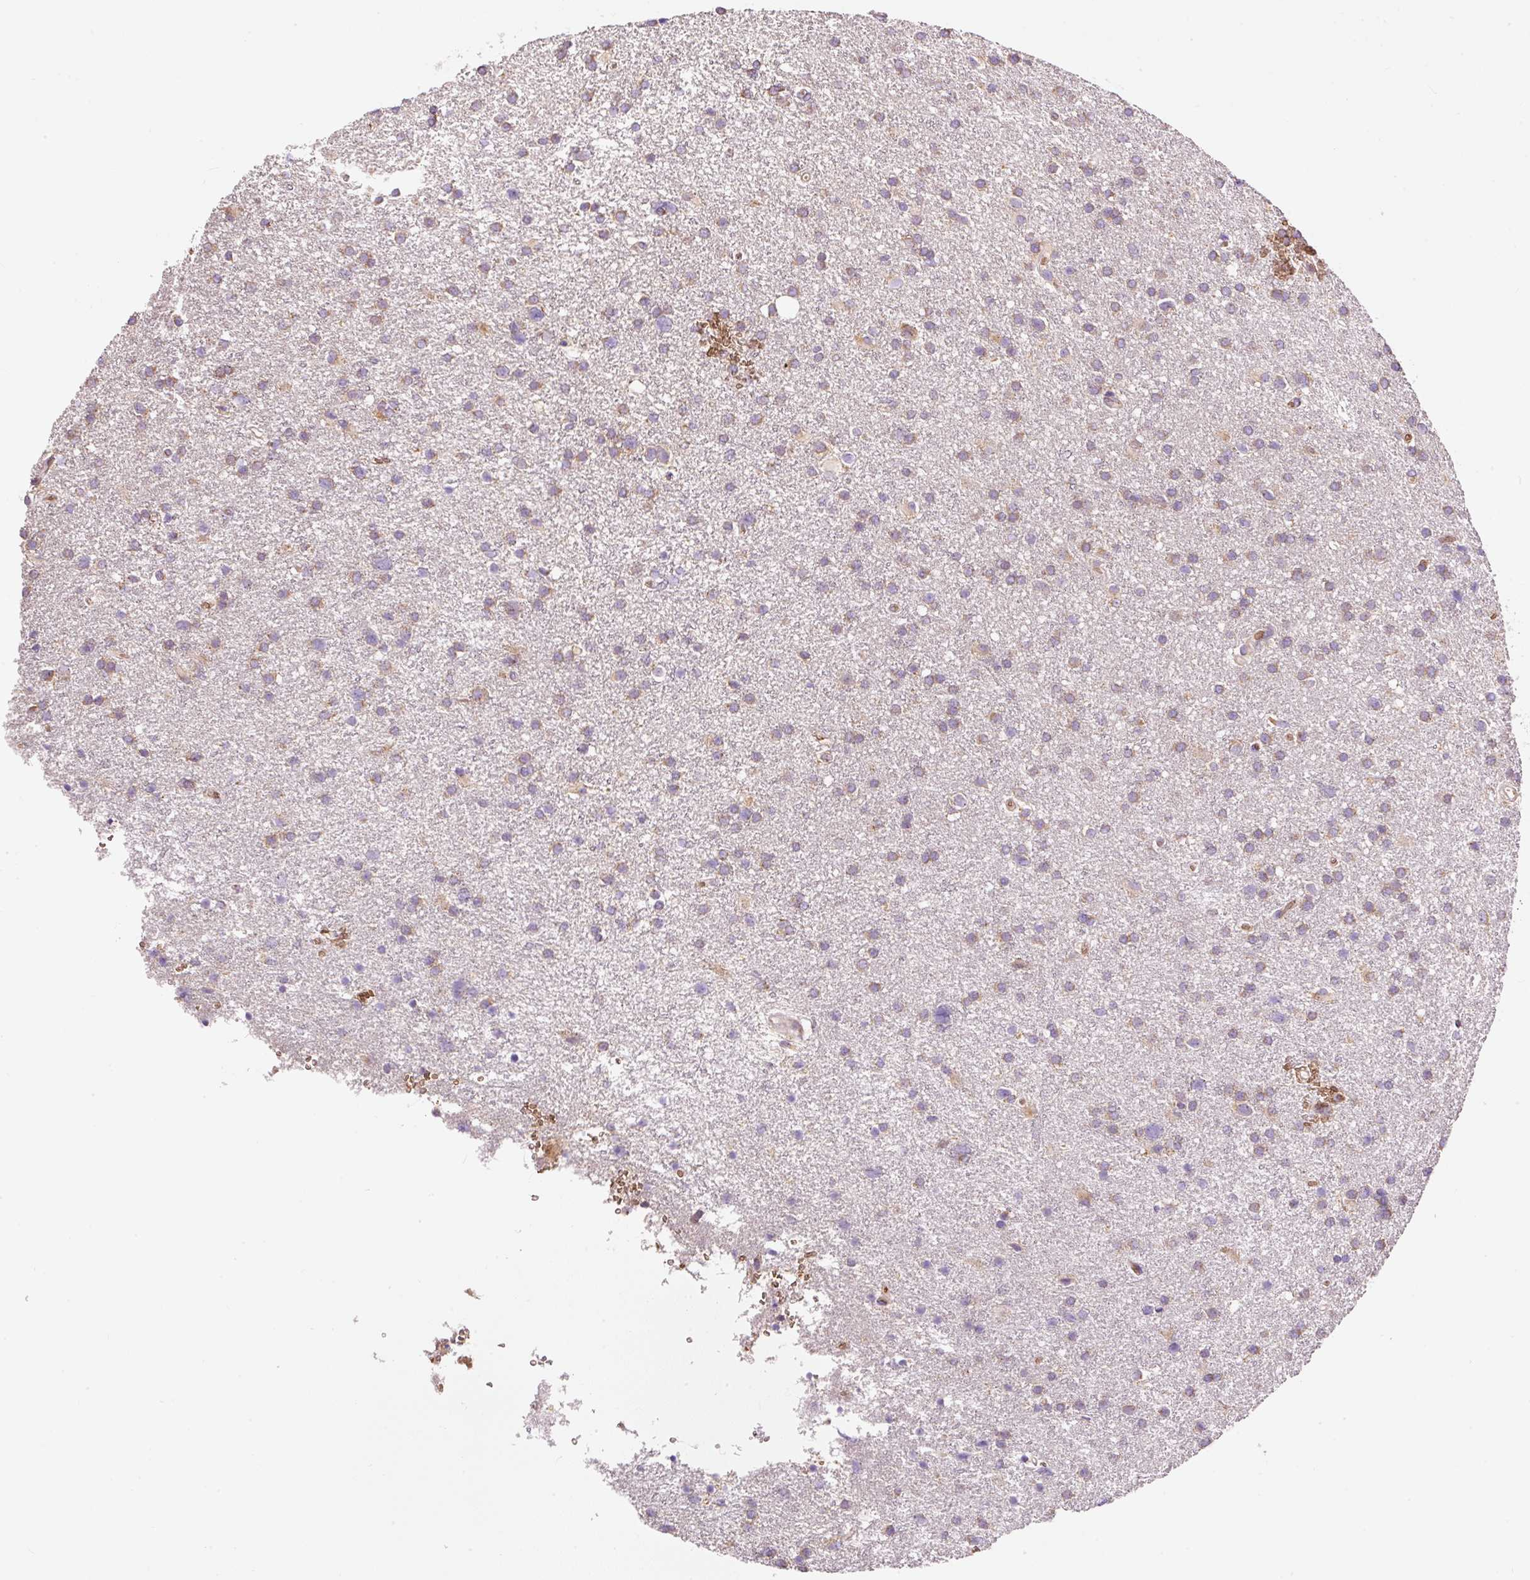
{"staining": {"intensity": "moderate", "quantity": ">75%", "location": "cytoplasmic/membranous"}, "tissue": "glioma", "cell_type": "Tumor cells", "image_type": "cancer", "snomed": [{"axis": "morphology", "description": "Glioma, malignant, Low grade"}, {"axis": "topography", "description": "Brain"}], "caption": "Immunohistochemical staining of glioma demonstrates medium levels of moderate cytoplasmic/membranous protein staining in approximately >75% of tumor cells.", "gene": "PRRC2A", "patient": {"sex": "female", "age": 32}}